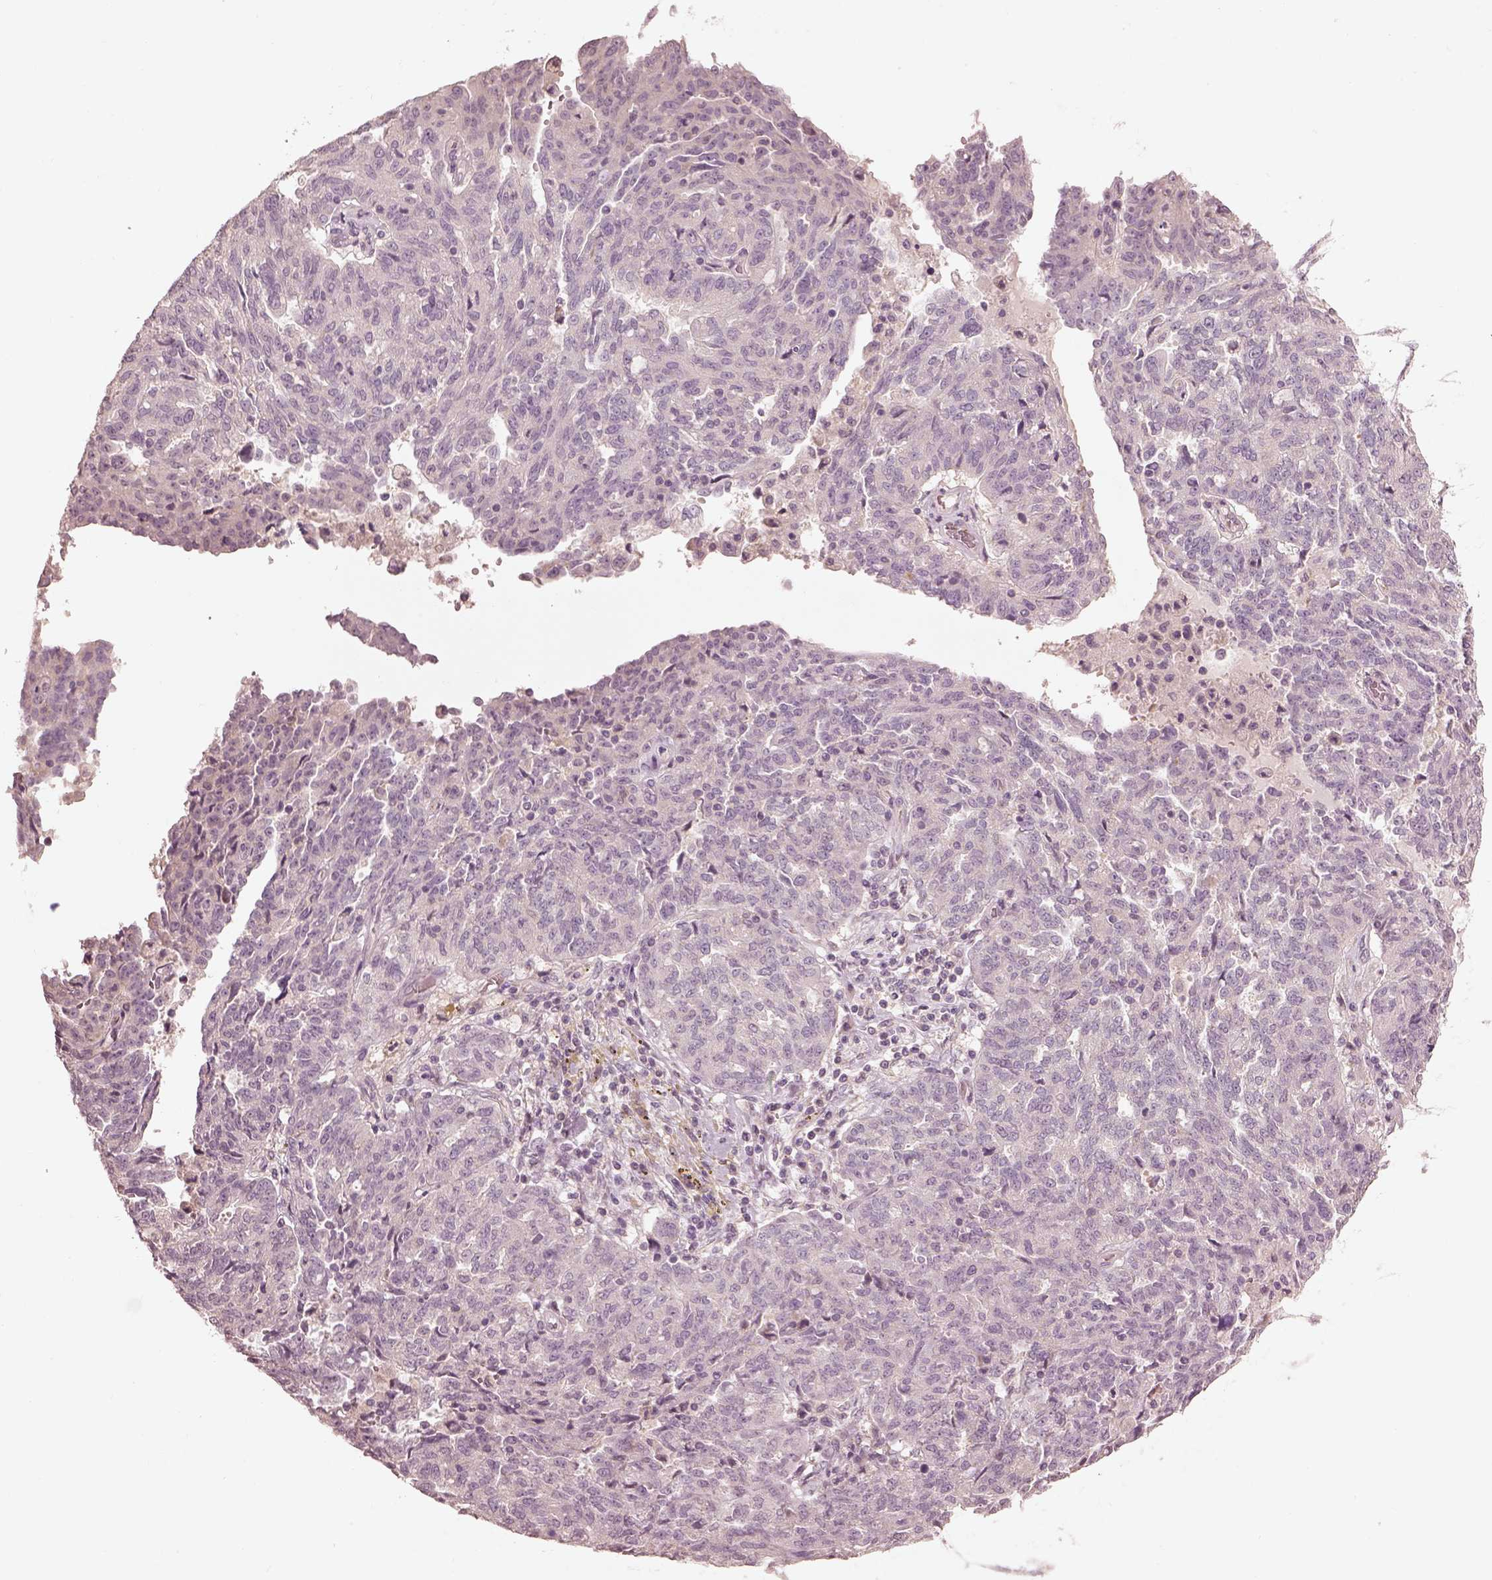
{"staining": {"intensity": "negative", "quantity": "none", "location": "none"}, "tissue": "ovarian cancer", "cell_type": "Tumor cells", "image_type": "cancer", "snomed": [{"axis": "morphology", "description": "Cystadenocarcinoma, serous, NOS"}, {"axis": "topography", "description": "Ovary"}], "caption": "Protein analysis of ovarian serous cystadenocarcinoma displays no significant staining in tumor cells. (IHC, brightfield microscopy, high magnification).", "gene": "PRKACG", "patient": {"sex": "female", "age": 67}}